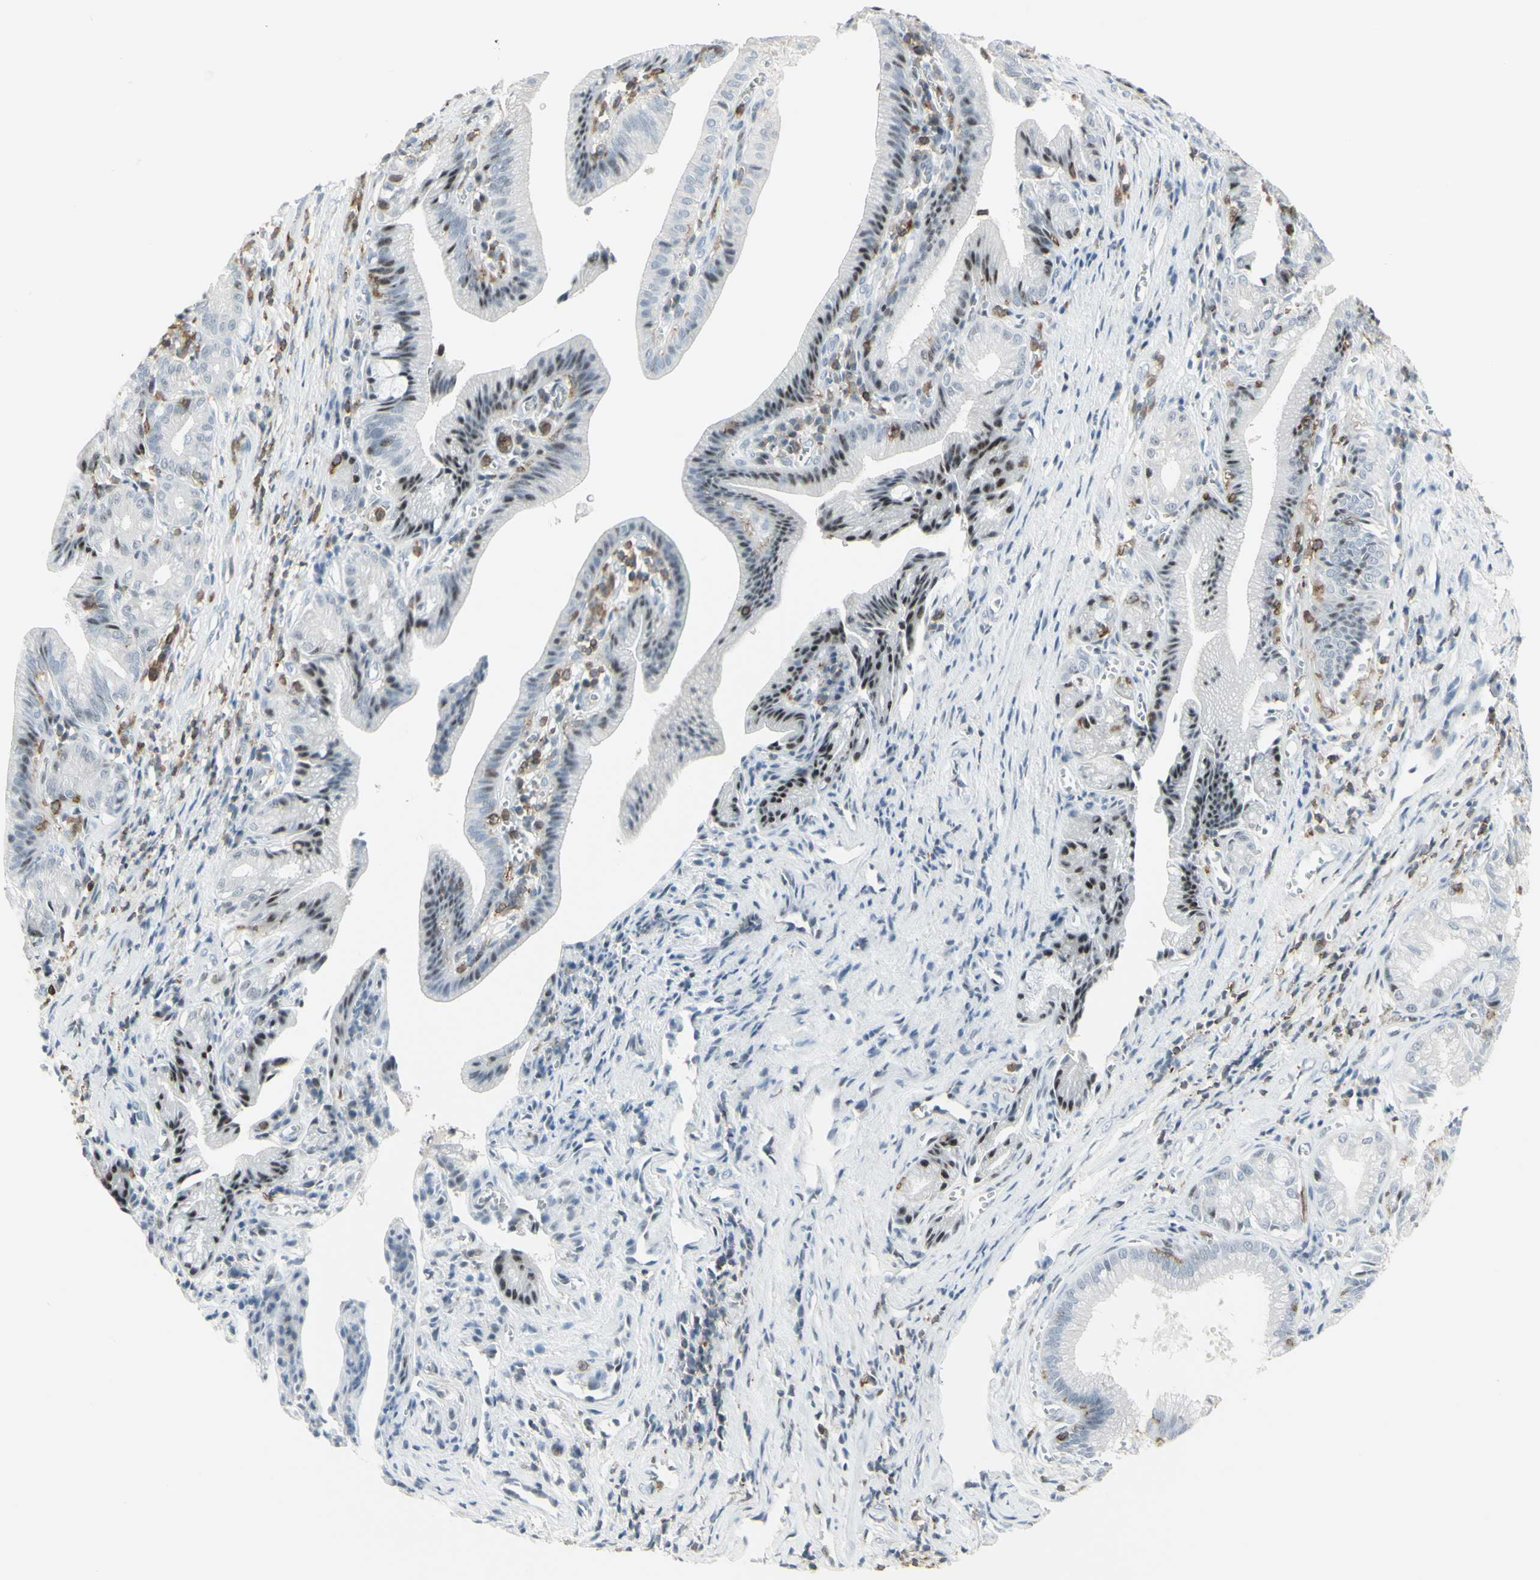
{"staining": {"intensity": "negative", "quantity": "none", "location": "none"}, "tissue": "pancreatic cancer", "cell_type": "Tumor cells", "image_type": "cancer", "snomed": [{"axis": "morphology", "description": "Adenocarcinoma, NOS"}, {"axis": "topography", "description": "Pancreas"}], "caption": "Tumor cells are negative for brown protein staining in adenocarcinoma (pancreatic).", "gene": "NRG1", "patient": {"sex": "female", "age": 75}}